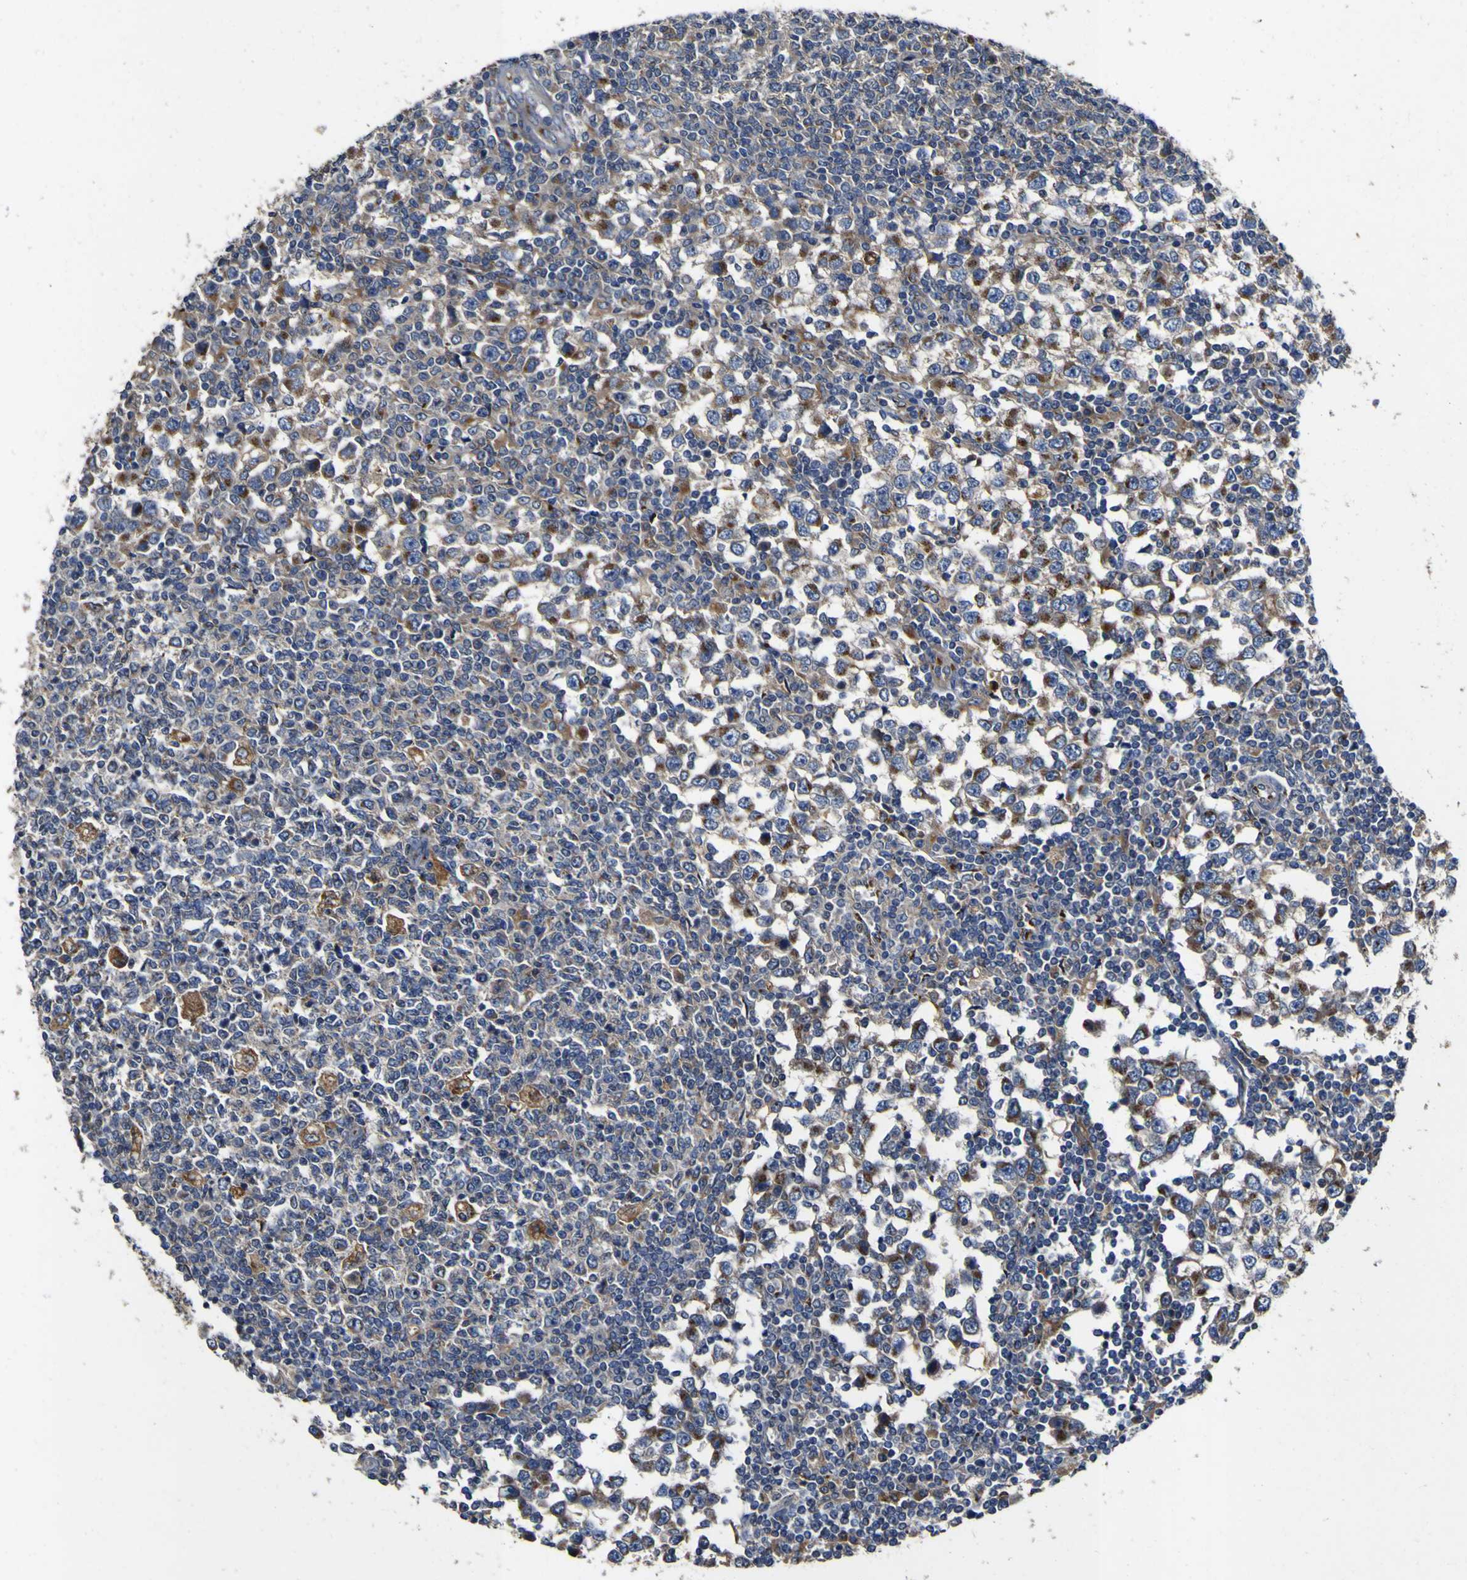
{"staining": {"intensity": "moderate", "quantity": ">75%", "location": "cytoplasmic/membranous"}, "tissue": "testis cancer", "cell_type": "Tumor cells", "image_type": "cancer", "snomed": [{"axis": "morphology", "description": "Seminoma, NOS"}, {"axis": "topography", "description": "Testis"}], "caption": "Brown immunohistochemical staining in testis cancer (seminoma) shows moderate cytoplasmic/membranous staining in about >75% of tumor cells.", "gene": "COA1", "patient": {"sex": "male", "age": 65}}